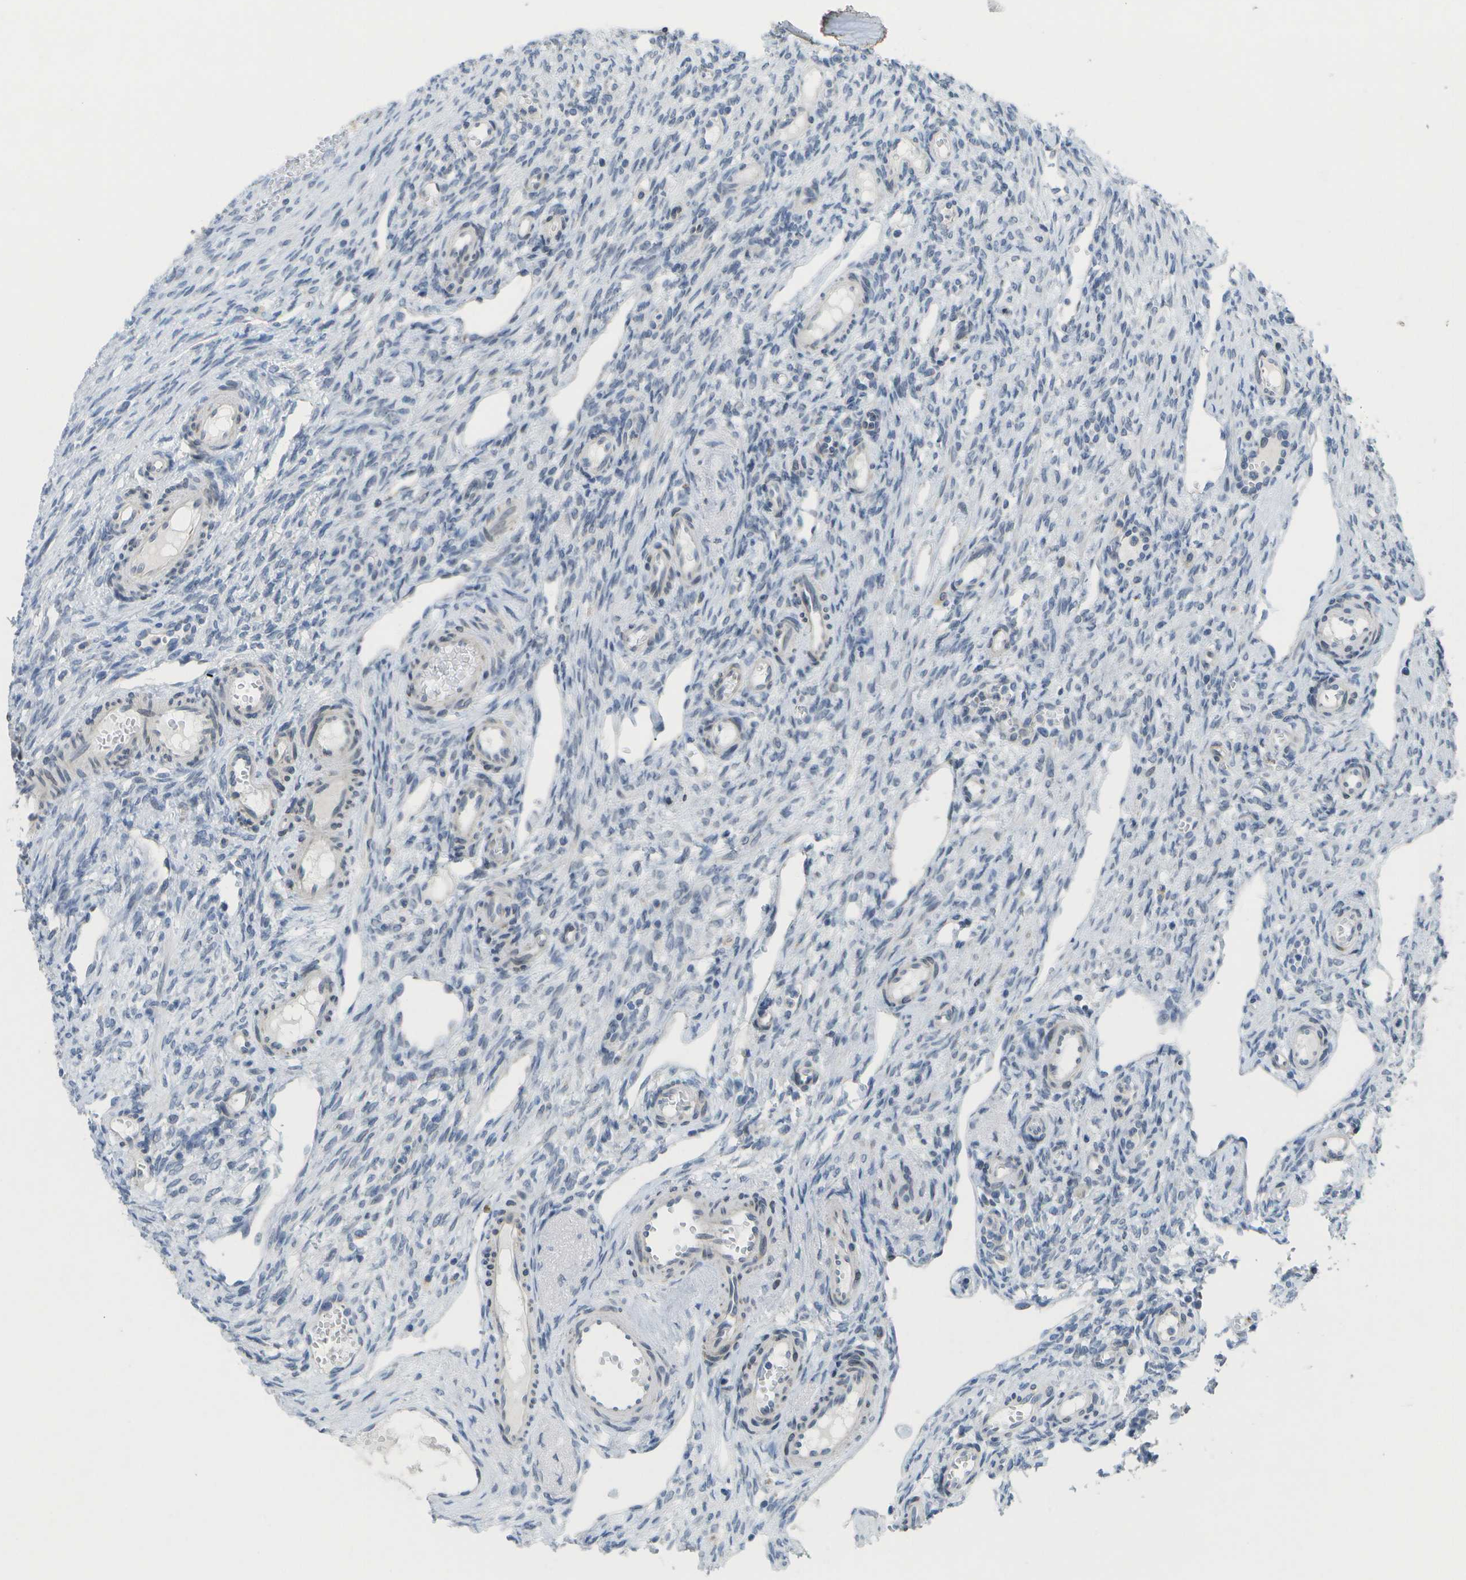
{"staining": {"intensity": "moderate", "quantity": ">75%", "location": "cytoplasmic/membranous"}, "tissue": "ovary", "cell_type": "Follicle cells", "image_type": "normal", "snomed": [{"axis": "morphology", "description": "Normal tissue, NOS"}, {"axis": "topography", "description": "Ovary"}], "caption": "A high-resolution micrograph shows immunohistochemistry staining of benign ovary, which exhibits moderate cytoplasmic/membranous positivity in approximately >75% of follicle cells.", "gene": "TMEM223", "patient": {"sex": "female", "age": 33}}